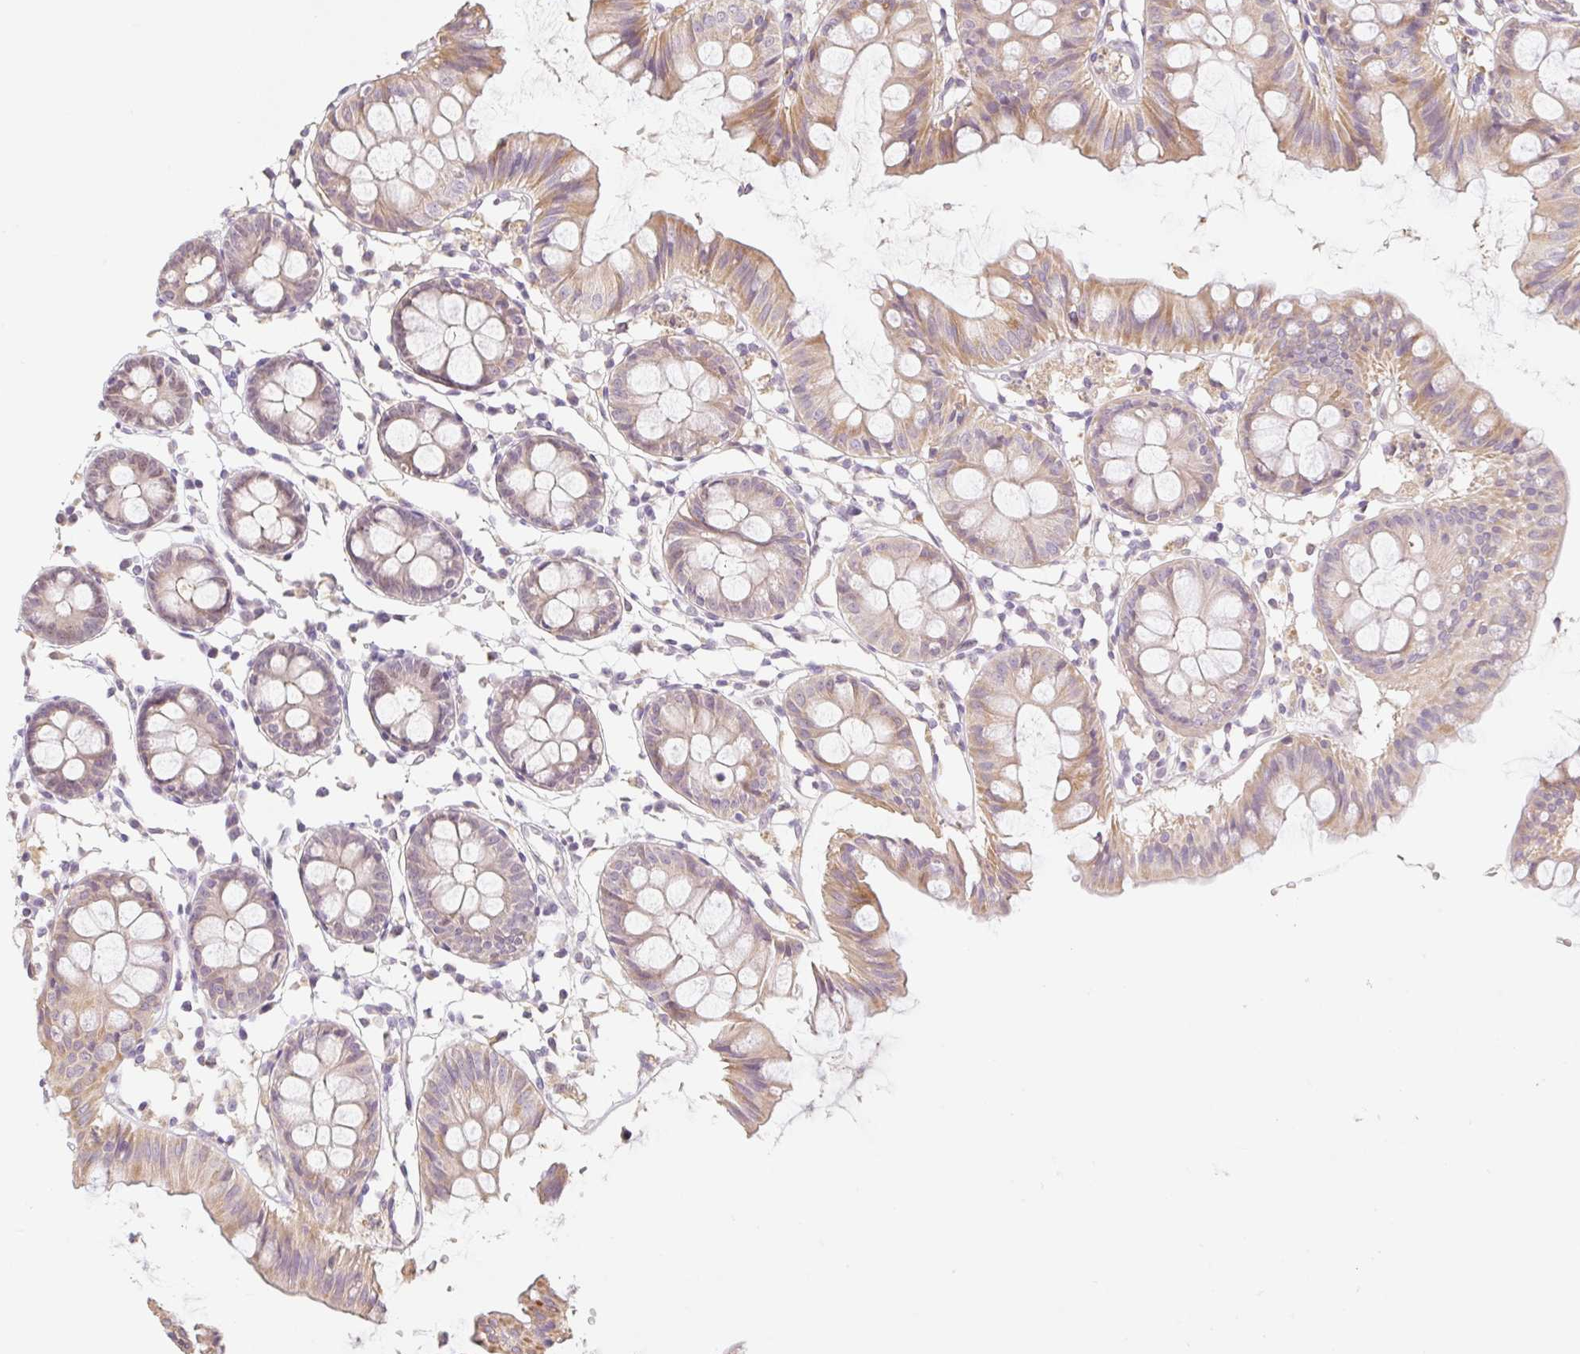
{"staining": {"intensity": "negative", "quantity": "none", "location": "none"}, "tissue": "colon", "cell_type": "Endothelial cells", "image_type": "normal", "snomed": [{"axis": "morphology", "description": "Normal tissue, NOS"}, {"axis": "topography", "description": "Colon"}], "caption": "The image exhibits no staining of endothelial cells in normal colon.", "gene": "MIA2", "patient": {"sex": "female", "age": 84}}